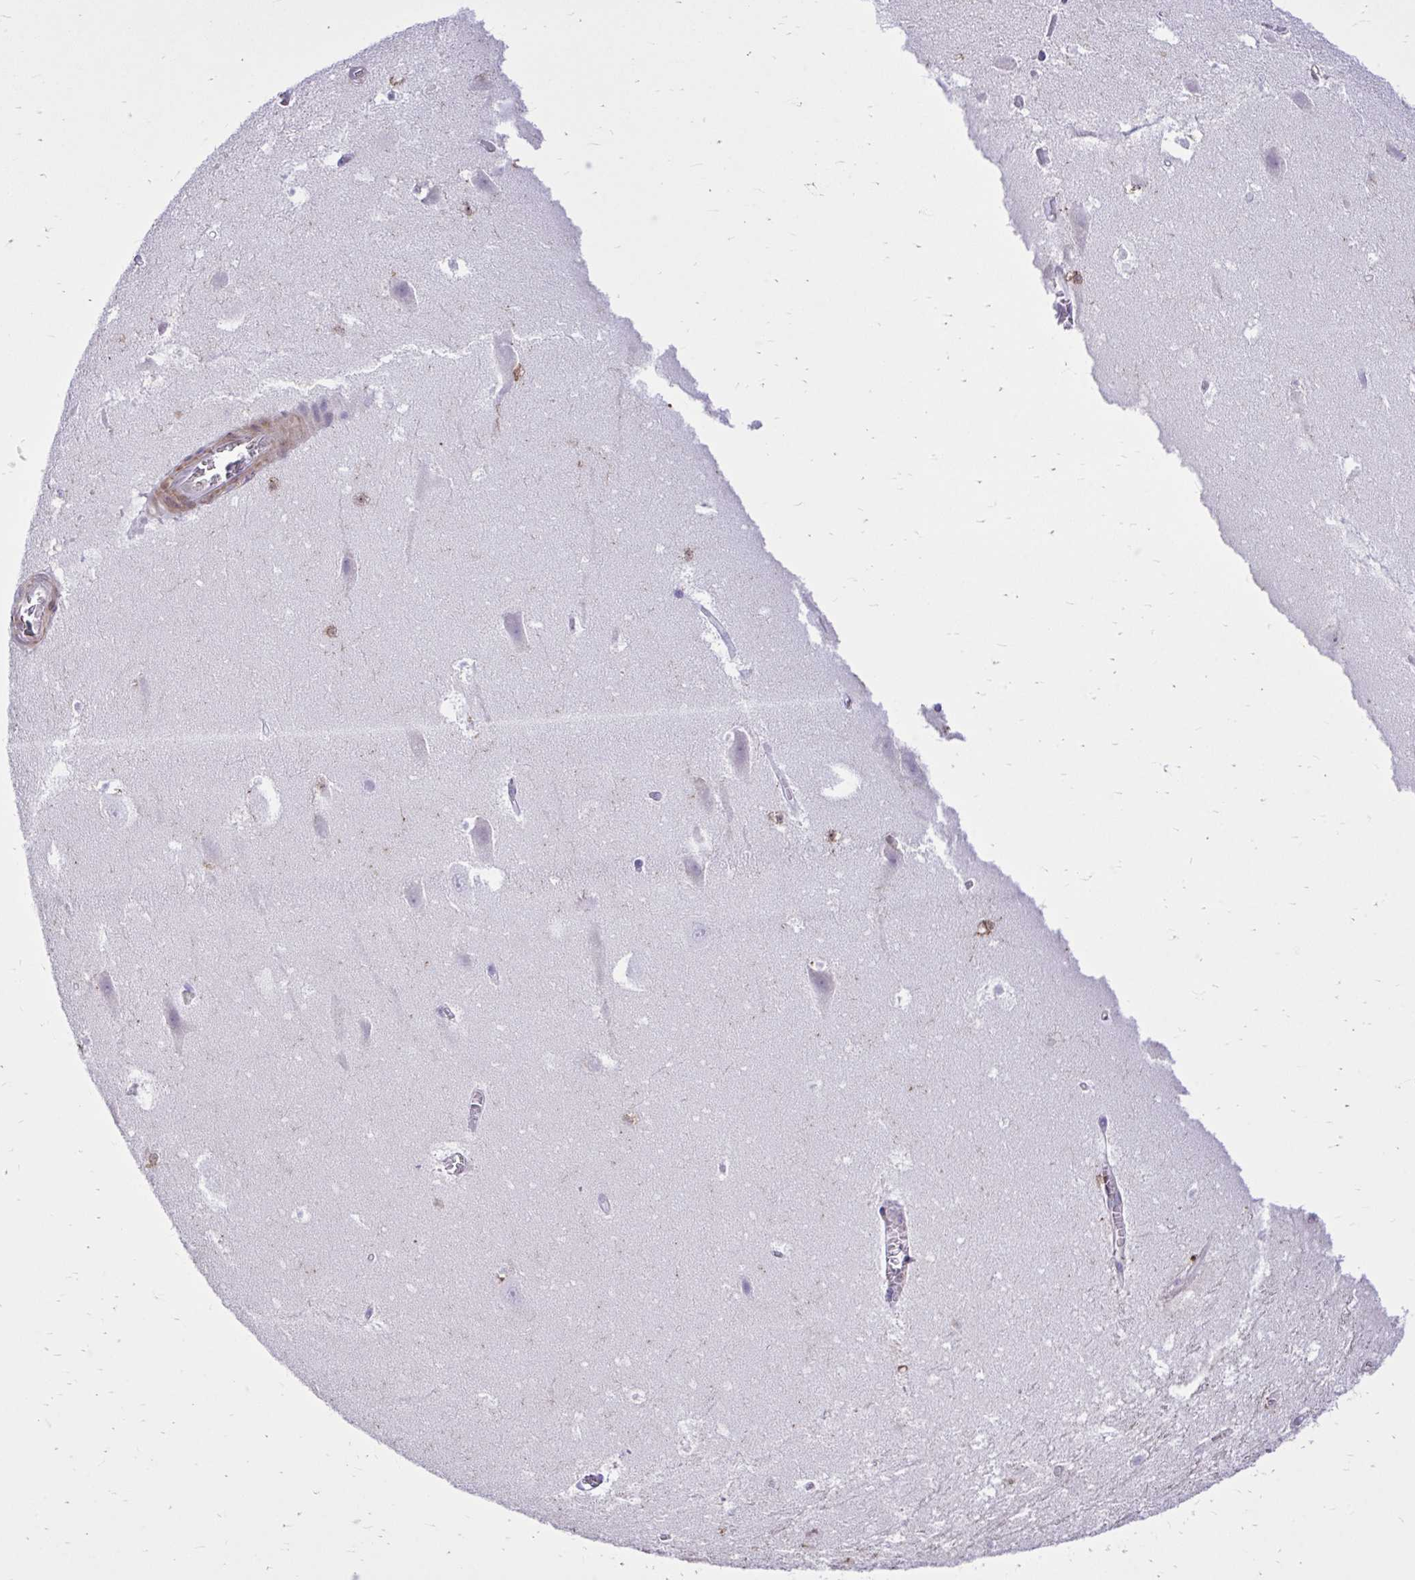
{"staining": {"intensity": "moderate", "quantity": "<25%", "location": "cytoplasmic/membranous,nuclear"}, "tissue": "hippocampus", "cell_type": "Glial cells", "image_type": "normal", "snomed": [{"axis": "morphology", "description": "Normal tissue, NOS"}, {"axis": "topography", "description": "Hippocampus"}], "caption": "This photomicrograph demonstrates IHC staining of benign human hippocampus, with low moderate cytoplasmic/membranous,nuclear expression in about <25% of glial cells.", "gene": "TLR7", "patient": {"sex": "female", "age": 42}}